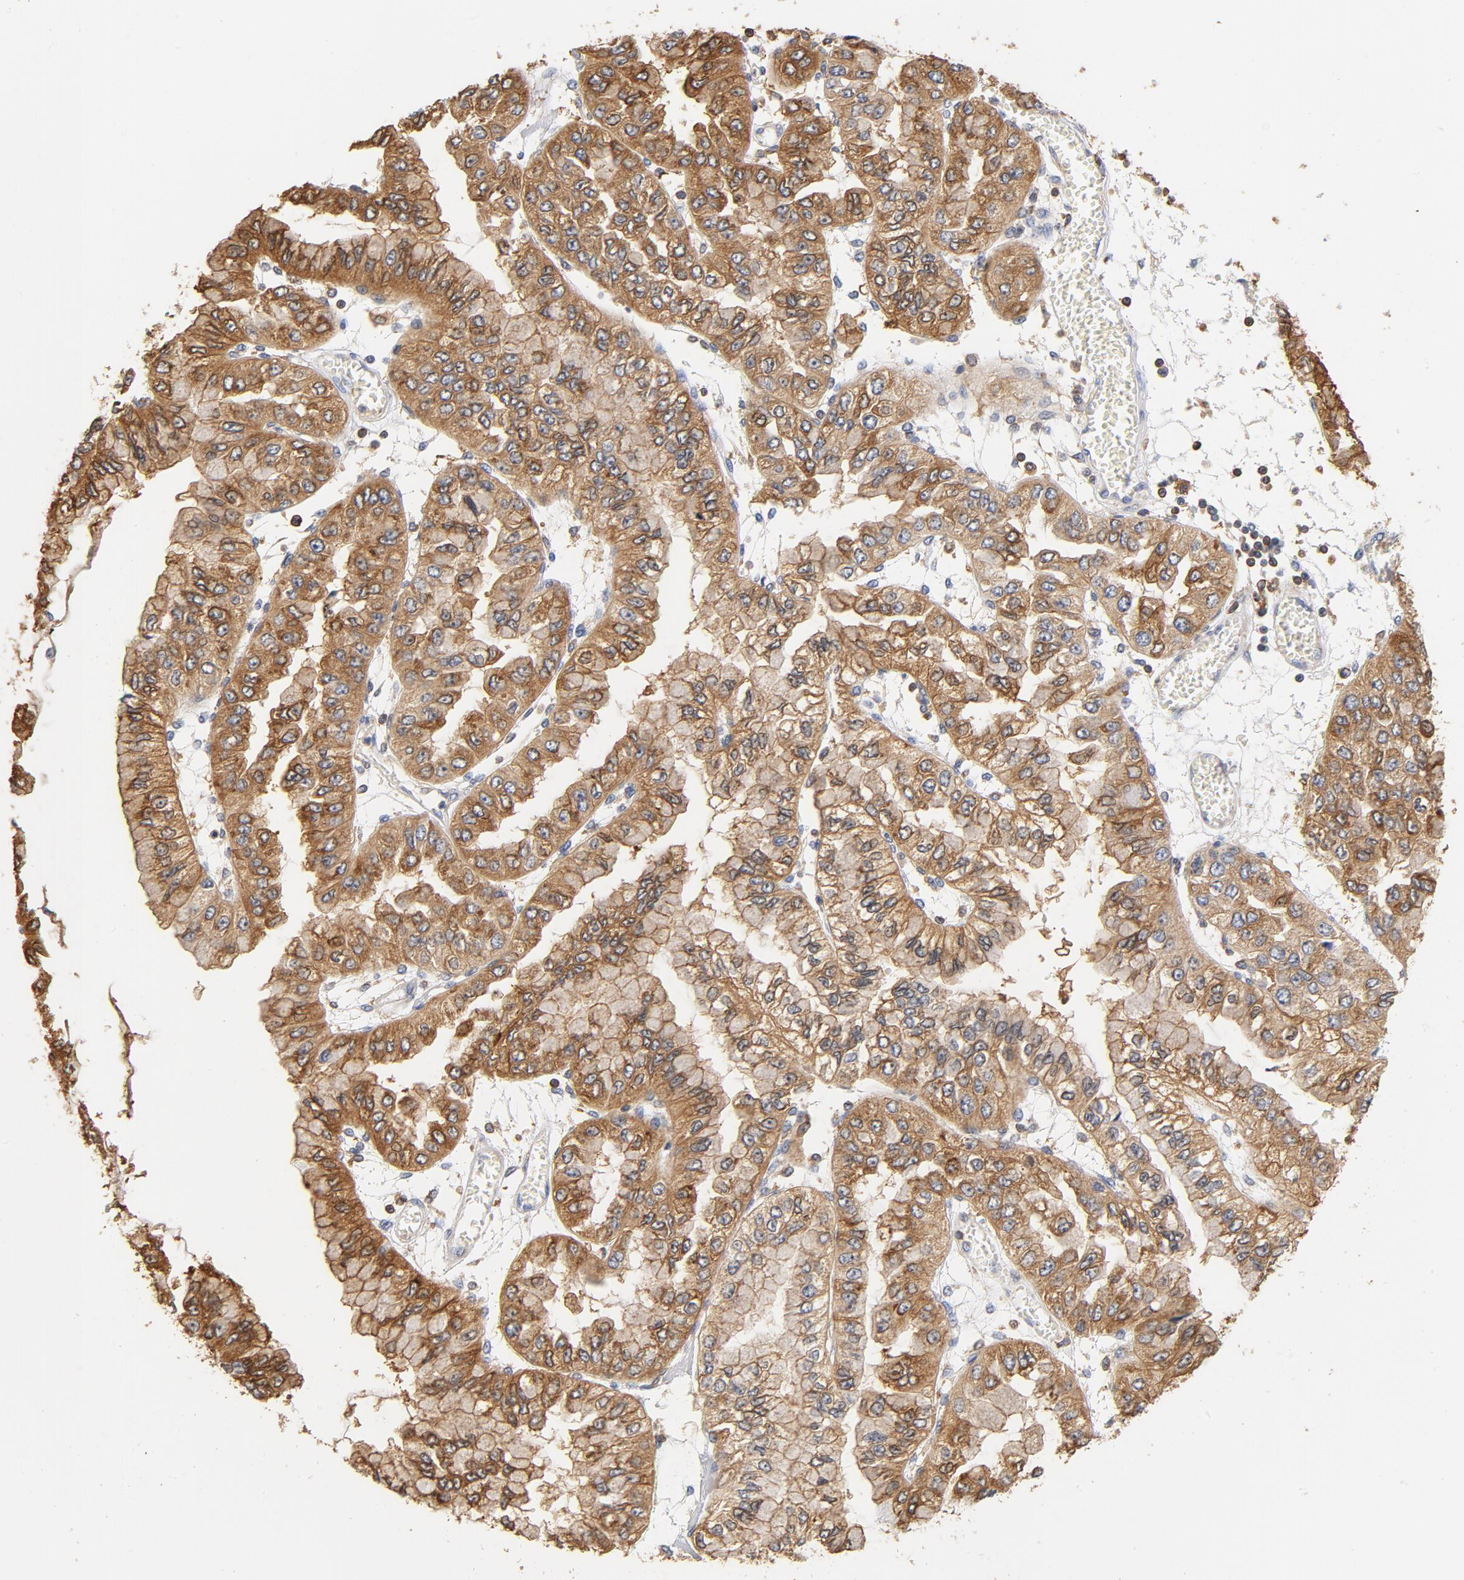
{"staining": {"intensity": "moderate", "quantity": ">75%", "location": "cytoplasmic/membranous"}, "tissue": "liver cancer", "cell_type": "Tumor cells", "image_type": "cancer", "snomed": [{"axis": "morphology", "description": "Cholangiocarcinoma"}, {"axis": "topography", "description": "Liver"}], "caption": "Liver cancer stained for a protein reveals moderate cytoplasmic/membranous positivity in tumor cells. Using DAB (brown) and hematoxylin (blue) stains, captured at high magnification using brightfield microscopy.", "gene": "EZR", "patient": {"sex": "female", "age": 79}}